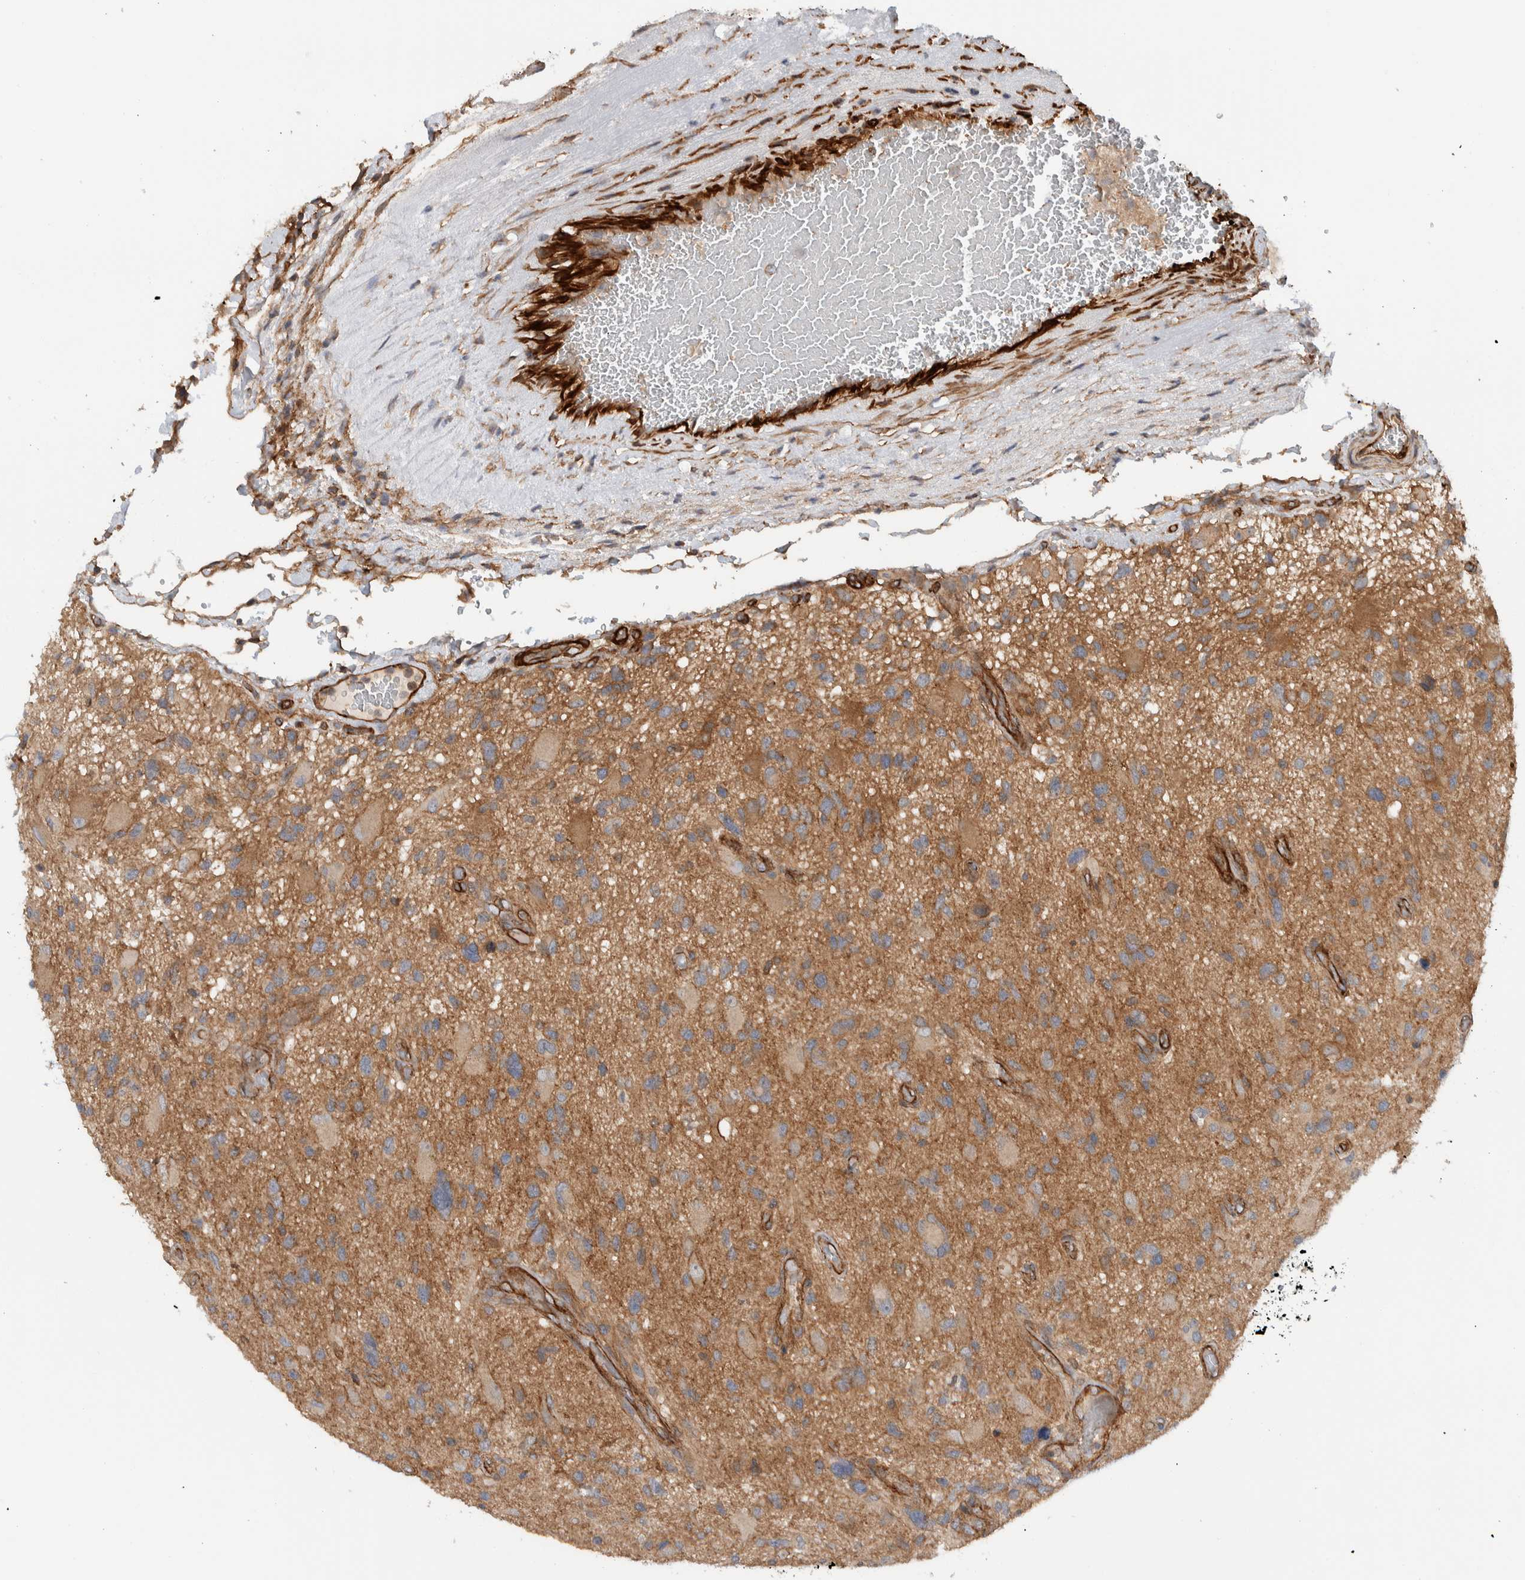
{"staining": {"intensity": "moderate", "quantity": ">75%", "location": "cytoplasmic/membranous"}, "tissue": "glioma", "cell_type": "Tumor cells", "image_type": "cancer", "snomed": [{"axis": "morphology", "description": "Glioma, malignant, High grade"}, {"axis": "topography", "description": "Brain"}], "caption": "Brown immunohistochemical staining in human malignant glioma (high-grade) displays moderate cytoplasmic/membranous positivity in approximately >75% of tumor cells.", "gene": "MPRIP", "patient": {"sex": "male", "age": 33}}